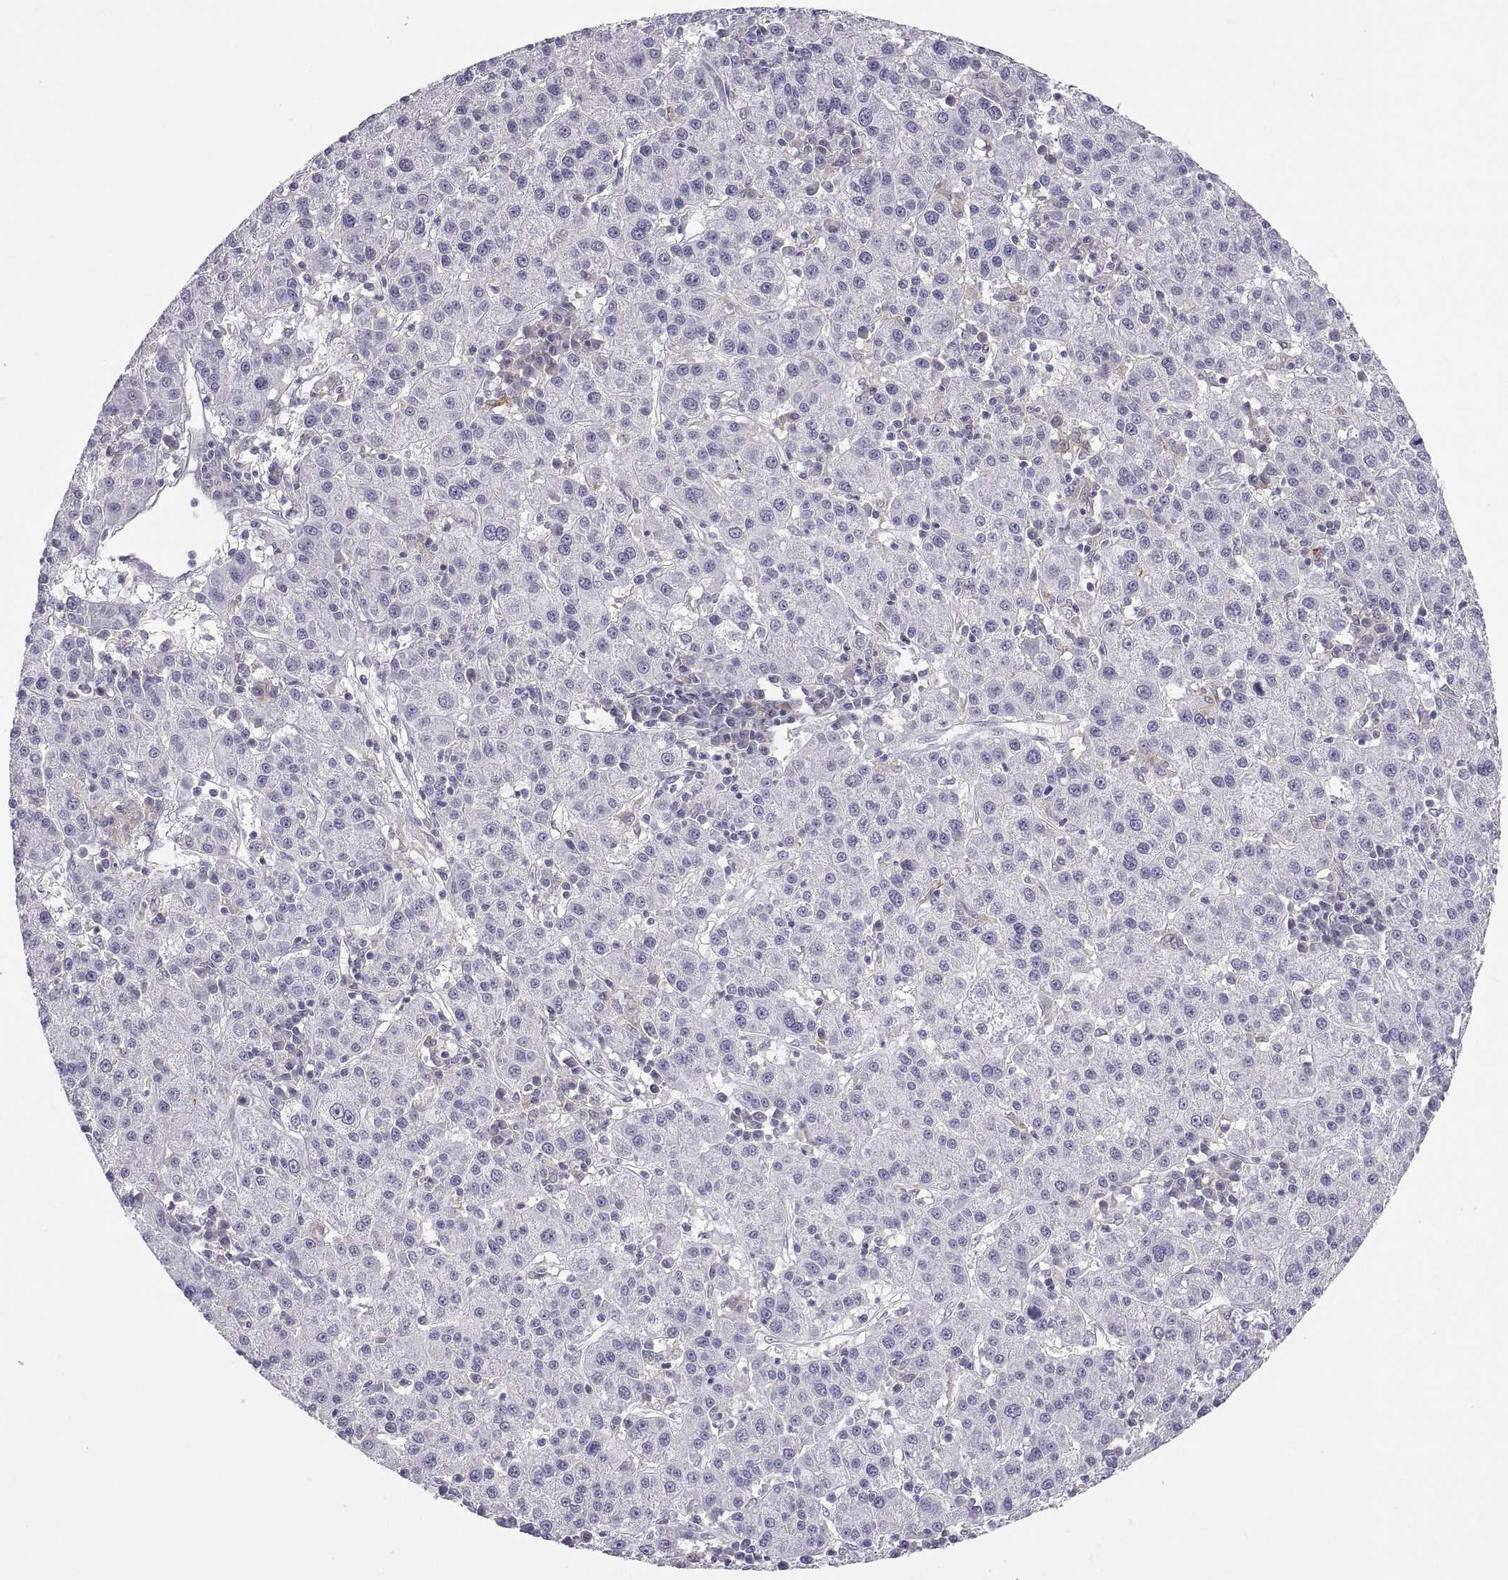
{"staining": {"intensity": "negative", "quantity": "none", "location": "none"}, "tissue": "liver cancer", "cell_type": "Tumor cells", "image_type": "cancer", "snomed": [{"axis": "morphology", "description": "Carcinoma, Hepatocellular, NOS"}, {"axis": "topography", "description": "Liver"}], "caption": "Immunohistochemical staining of human liver cancer exhibits no significant expression in tumor cells.", "gene": "RGS19", "patient": {"sex": "female", "age": 60}}